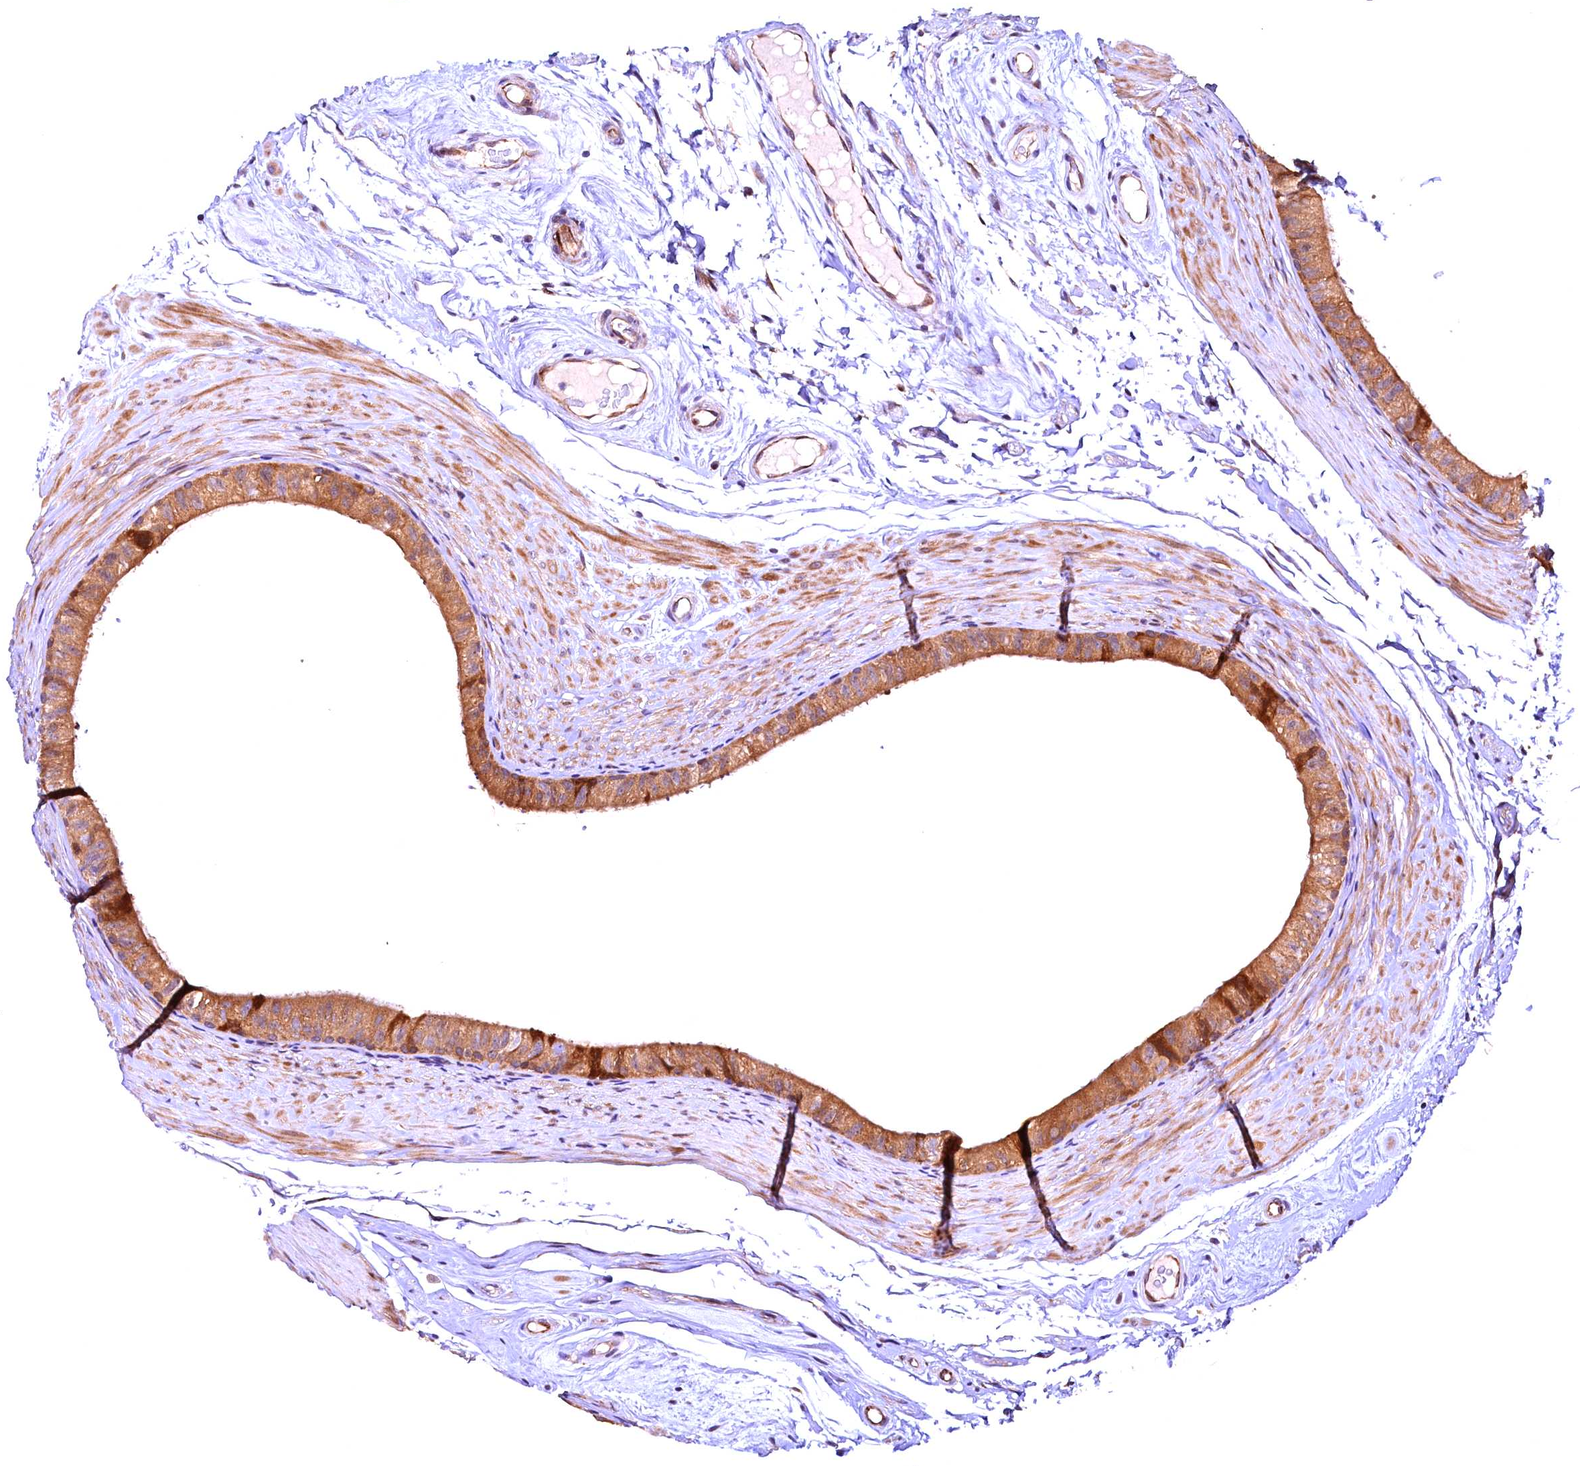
{"staining": {"intensity": "moderate", "quantity": ">75%", "location": "cytoplasmic/membranous"}, "tissue": "epididymis", "cell_type": "Glandular cells", "image_type": "normal", "snomed": [{"axis": "morphology", "description": "Normal tissue, NOS"}, {"axis": "topography", "description": "Epididymis"}], "caption": "Epididymis stained with DAB immunohistochemistry (IHC) demonstrates medium levels of moderate cytoplasmic/membranous positivity in about >75% of glandular cells.", "gene": "RPUSD2", "patient": {"sex": "male", "age": 45}}